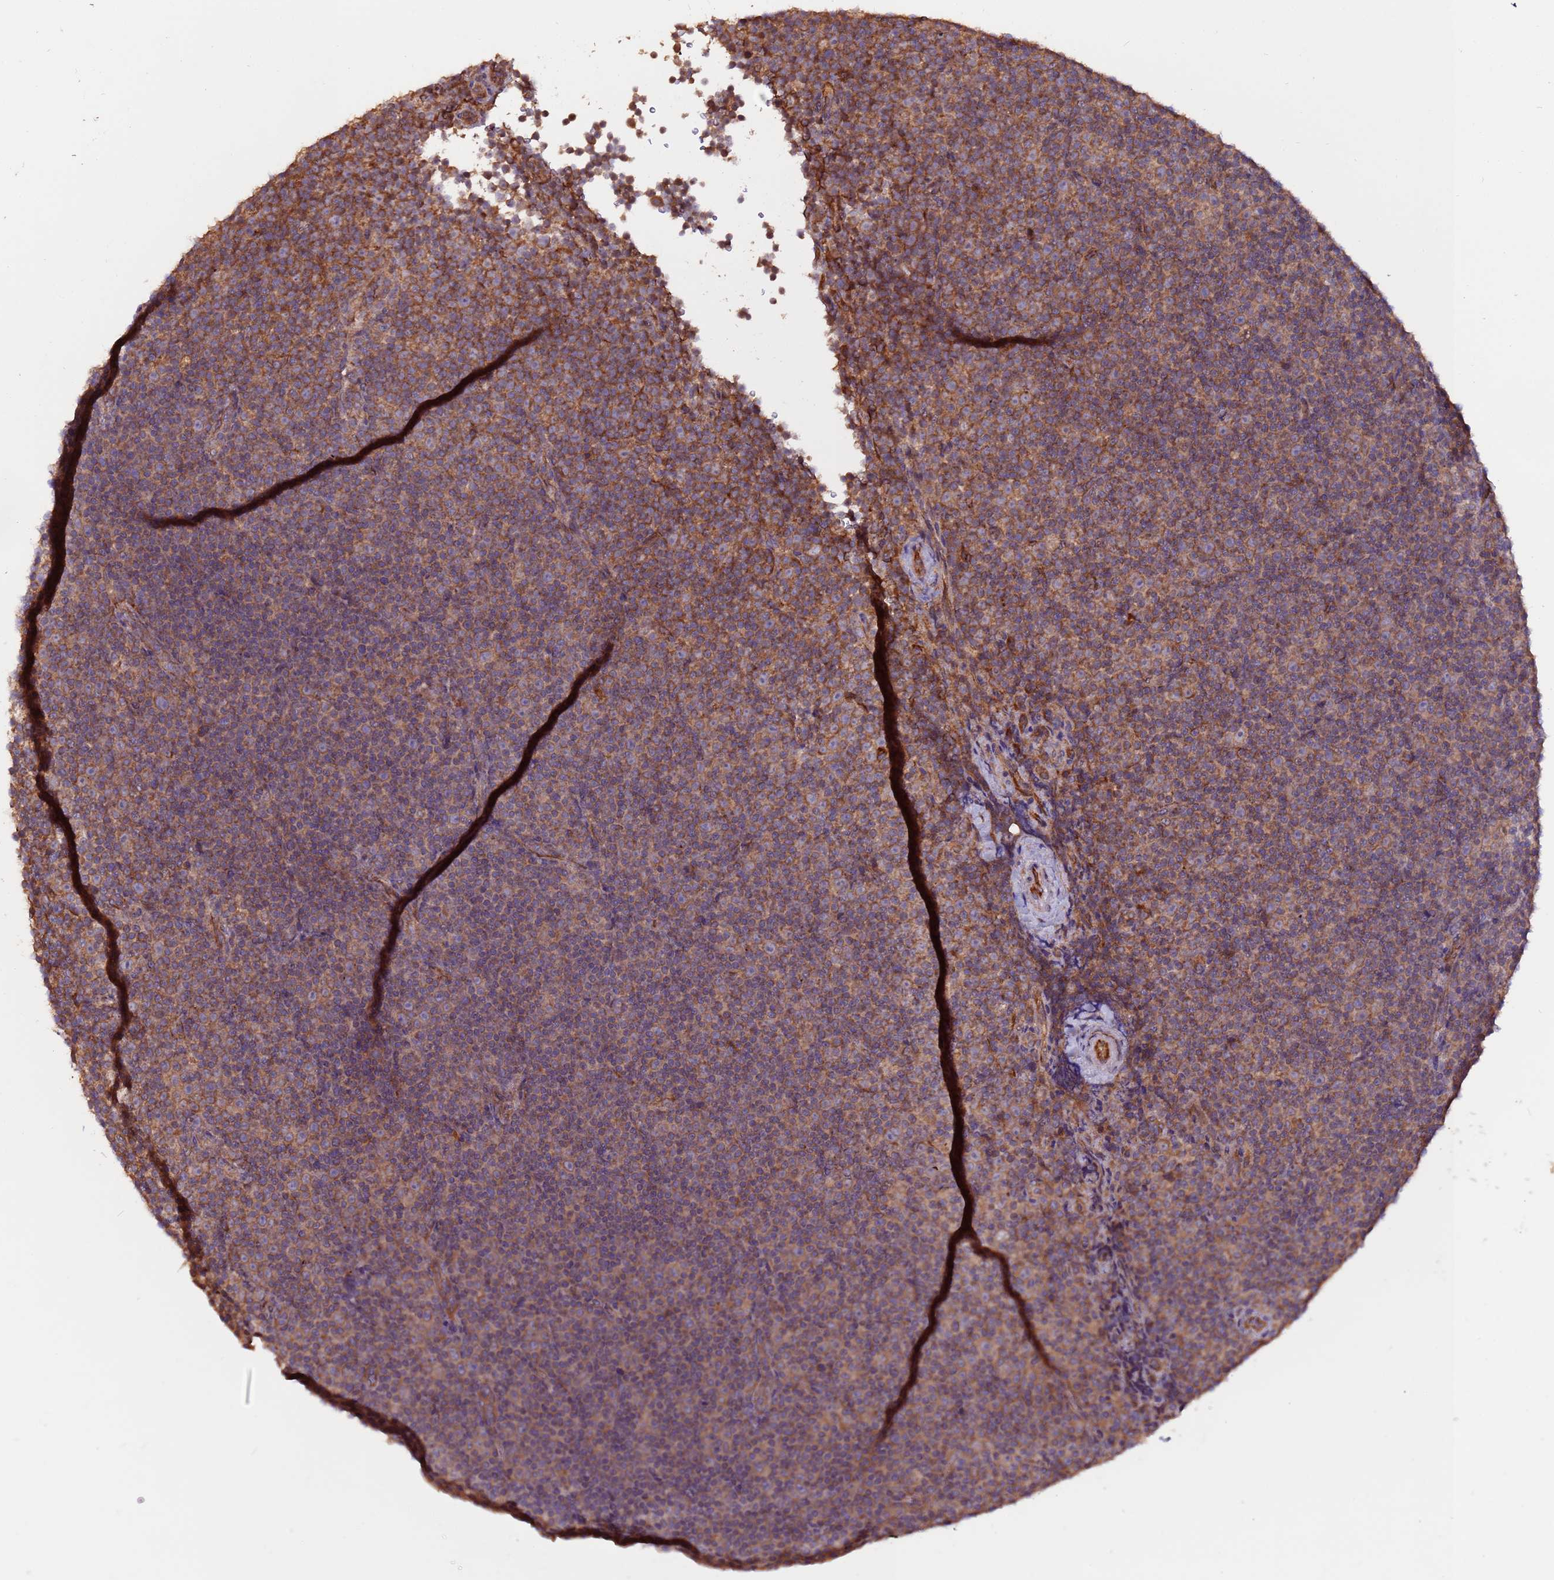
{"staining": {"intensity": "weak", "quantity": "25%-75%", "location": "cytoplasmic/membranous"}, "tissue": "lymphoma", "cell_type": "Tumor cells", "image_type": "cancer", "snomed": [{"axis": "morphology", "description": "Malignant lymphoma, non-Hodgkin's type, Low grade"}, {"axis": "topography", "description": "Lymph node"}], "caption": "Immunohistochemical staining of human lymphoma exhibits low levels of weak cytoplasmic/membranous protein expression in approximately 25%-75% of tumor cells.", "gene": "RPS15A", "patient": {"sex": "female", "age": 67}}